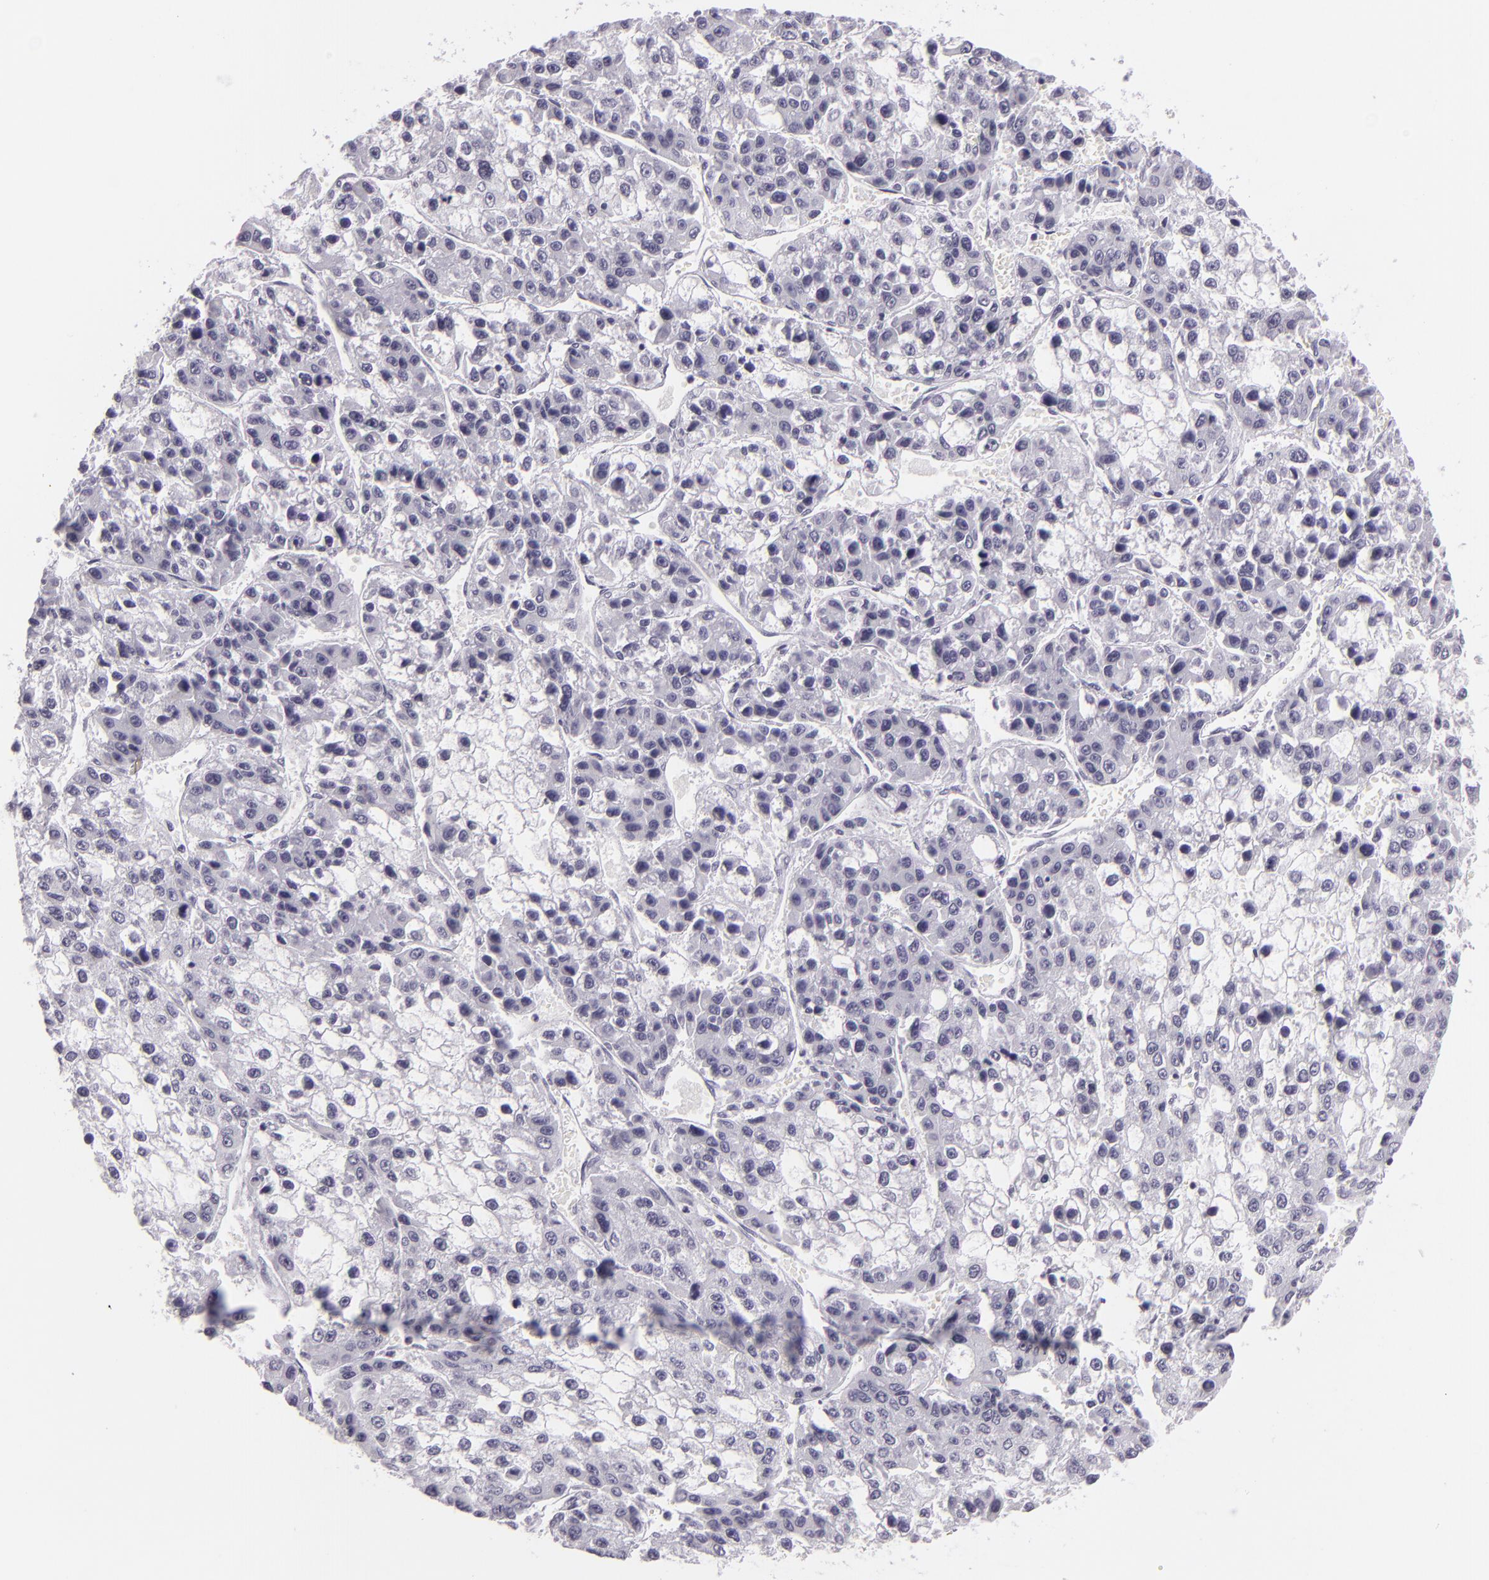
{"staining": {"intensity": "negative", "quantity": "none", "location": "none"}, "tissue": "liver cancer", "cell_type": "Tumor cells", "image_type": "cancer", "snomed": [{"axis": "morphology", "description": "Carcinoma, Hepatocellular, NOS"}, {"axis": "topography", "description": "Liver"}], "caption": "DAB (3,3'-diaminobenzidine) immunohistochemical staining of liver cancer reveals no significant positivity in tumor cells.", "gene": "MCM3", "patient": {"sex": "female", "age": 66}}